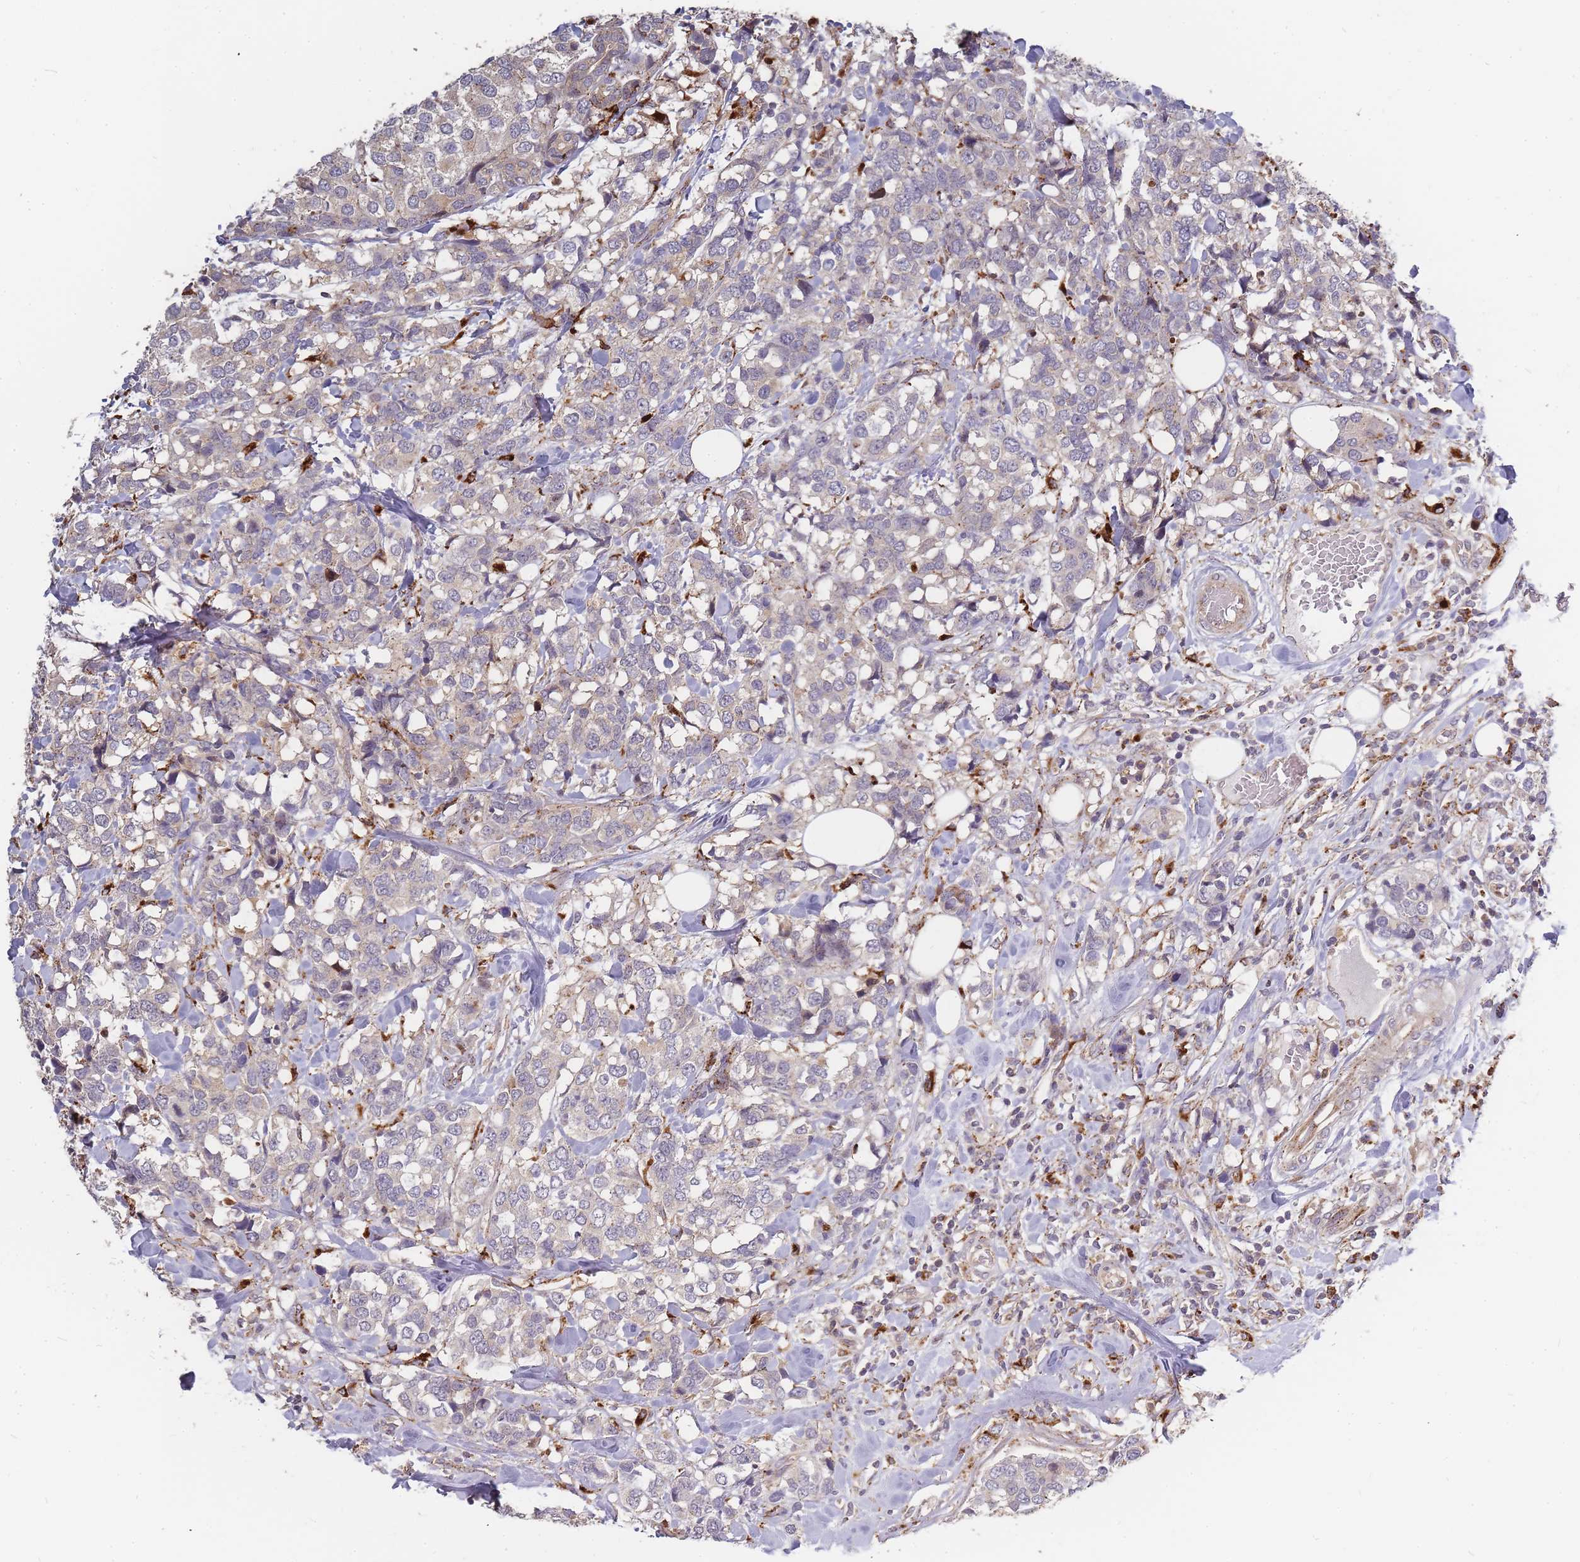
{"staining": {"intensity": "weak", "quantity": "<25%", "location": "cytoplasmic/membranous"}, "tissue": "breast cancer", "cell_type": "Tumor cells", "image_type": "cancer", "snomed": [{"axis": "morphology", "description": "Lobular carcinoma"}, {"axis": "topography", "description": "Breast"}], "caption": "Tumor cells show no significant positivity in lobular carcinoma (breast).", "gene": "ATG5", "patient": {"sex": "female", "age": 59}}